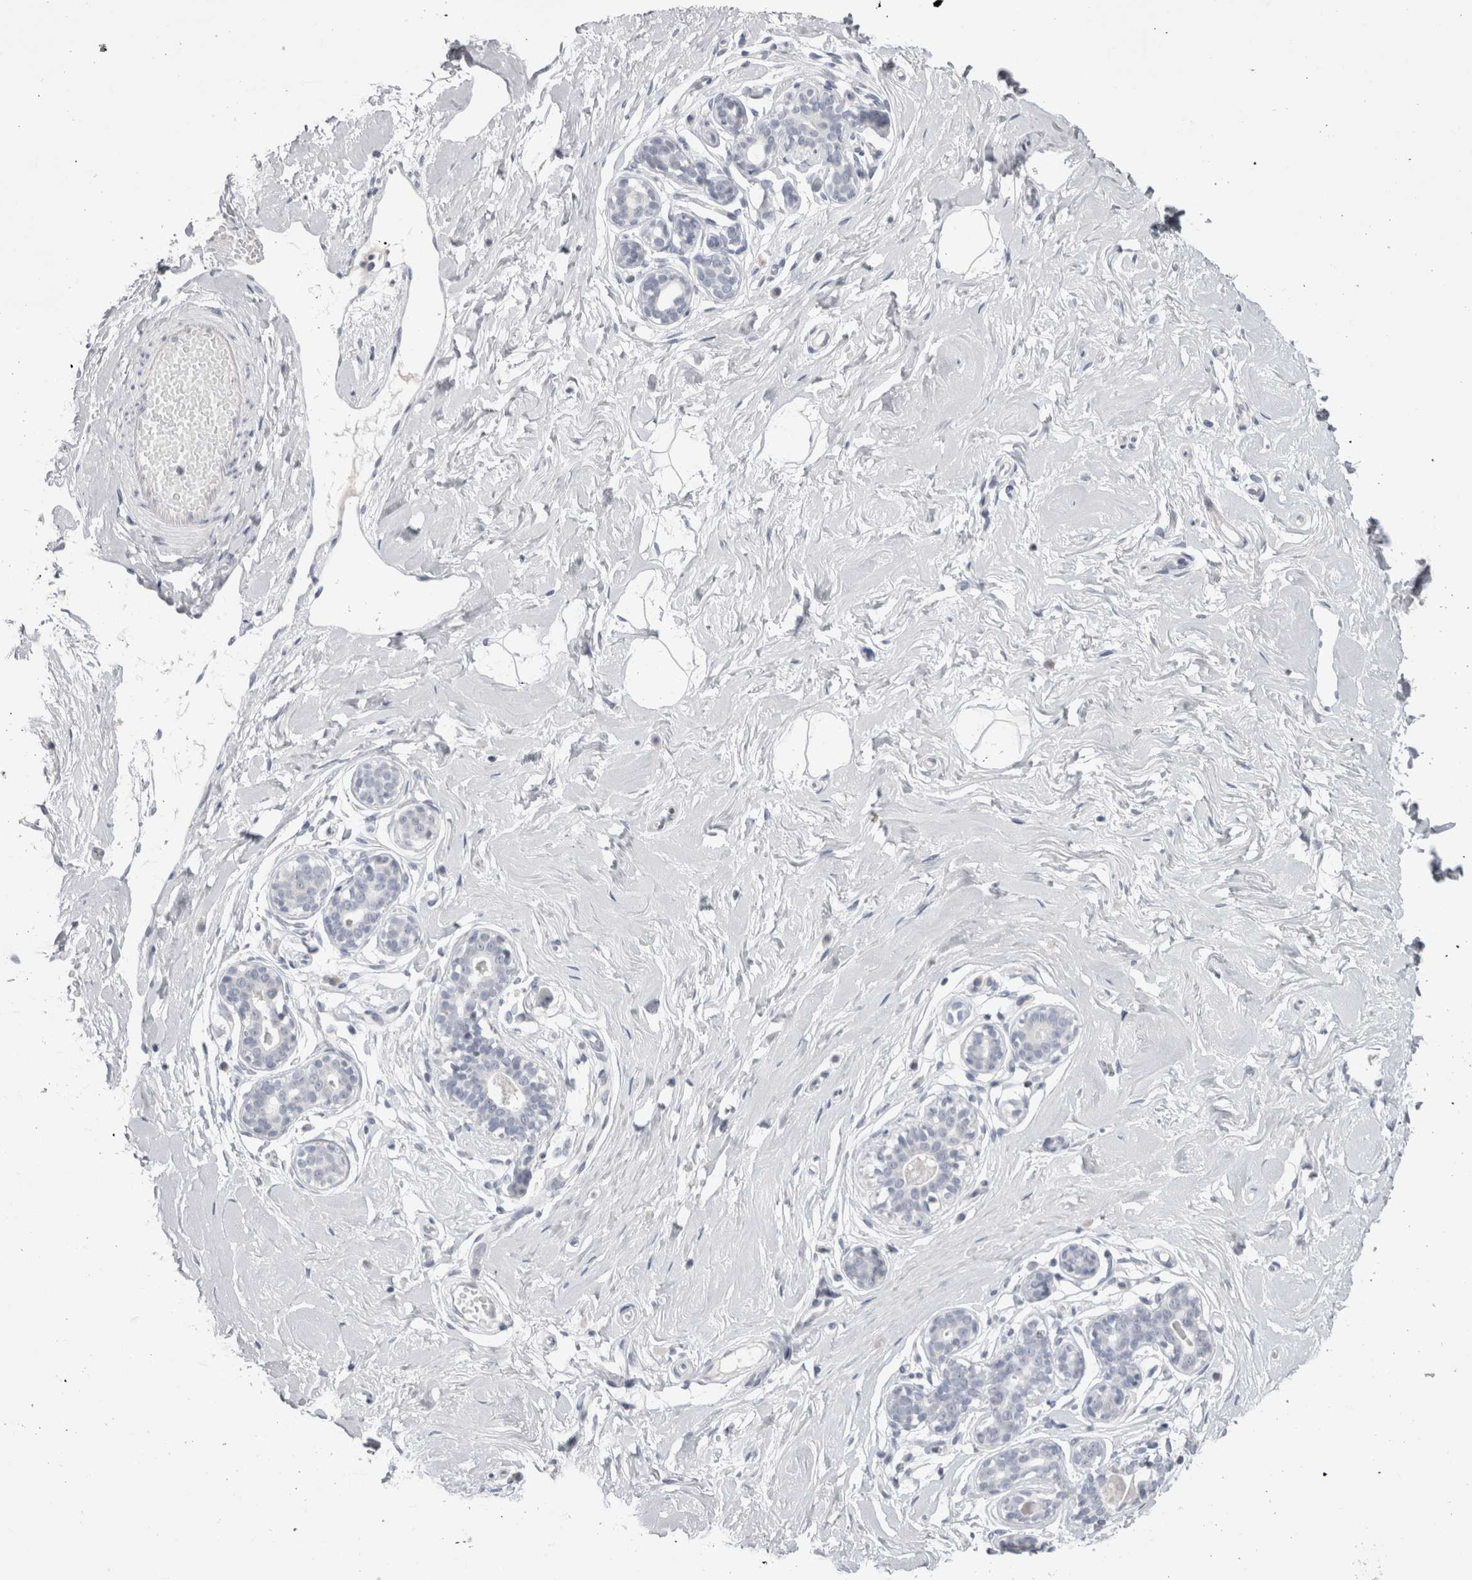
{"staining": {"intensity": "negative", "quantity": "none", "location": "none"}, "tissue": "breast", "cell_type": "Adipocytes", "image_type": "normal", "snomed": [{"axis": "morphology", "description": "Normal tissue, NOS"}, {"axis": "morphology", "description": "Adenoma, NOS"}, {"axis": "topography", "description": "Breast"}], "caption": "IHC histopathology image of unremarkable breast stained for a protein (brown), which exhibits no positivity in adipocytes.", "gene": "FNDC8", "patient": {"sex": "female", "age": 23}}